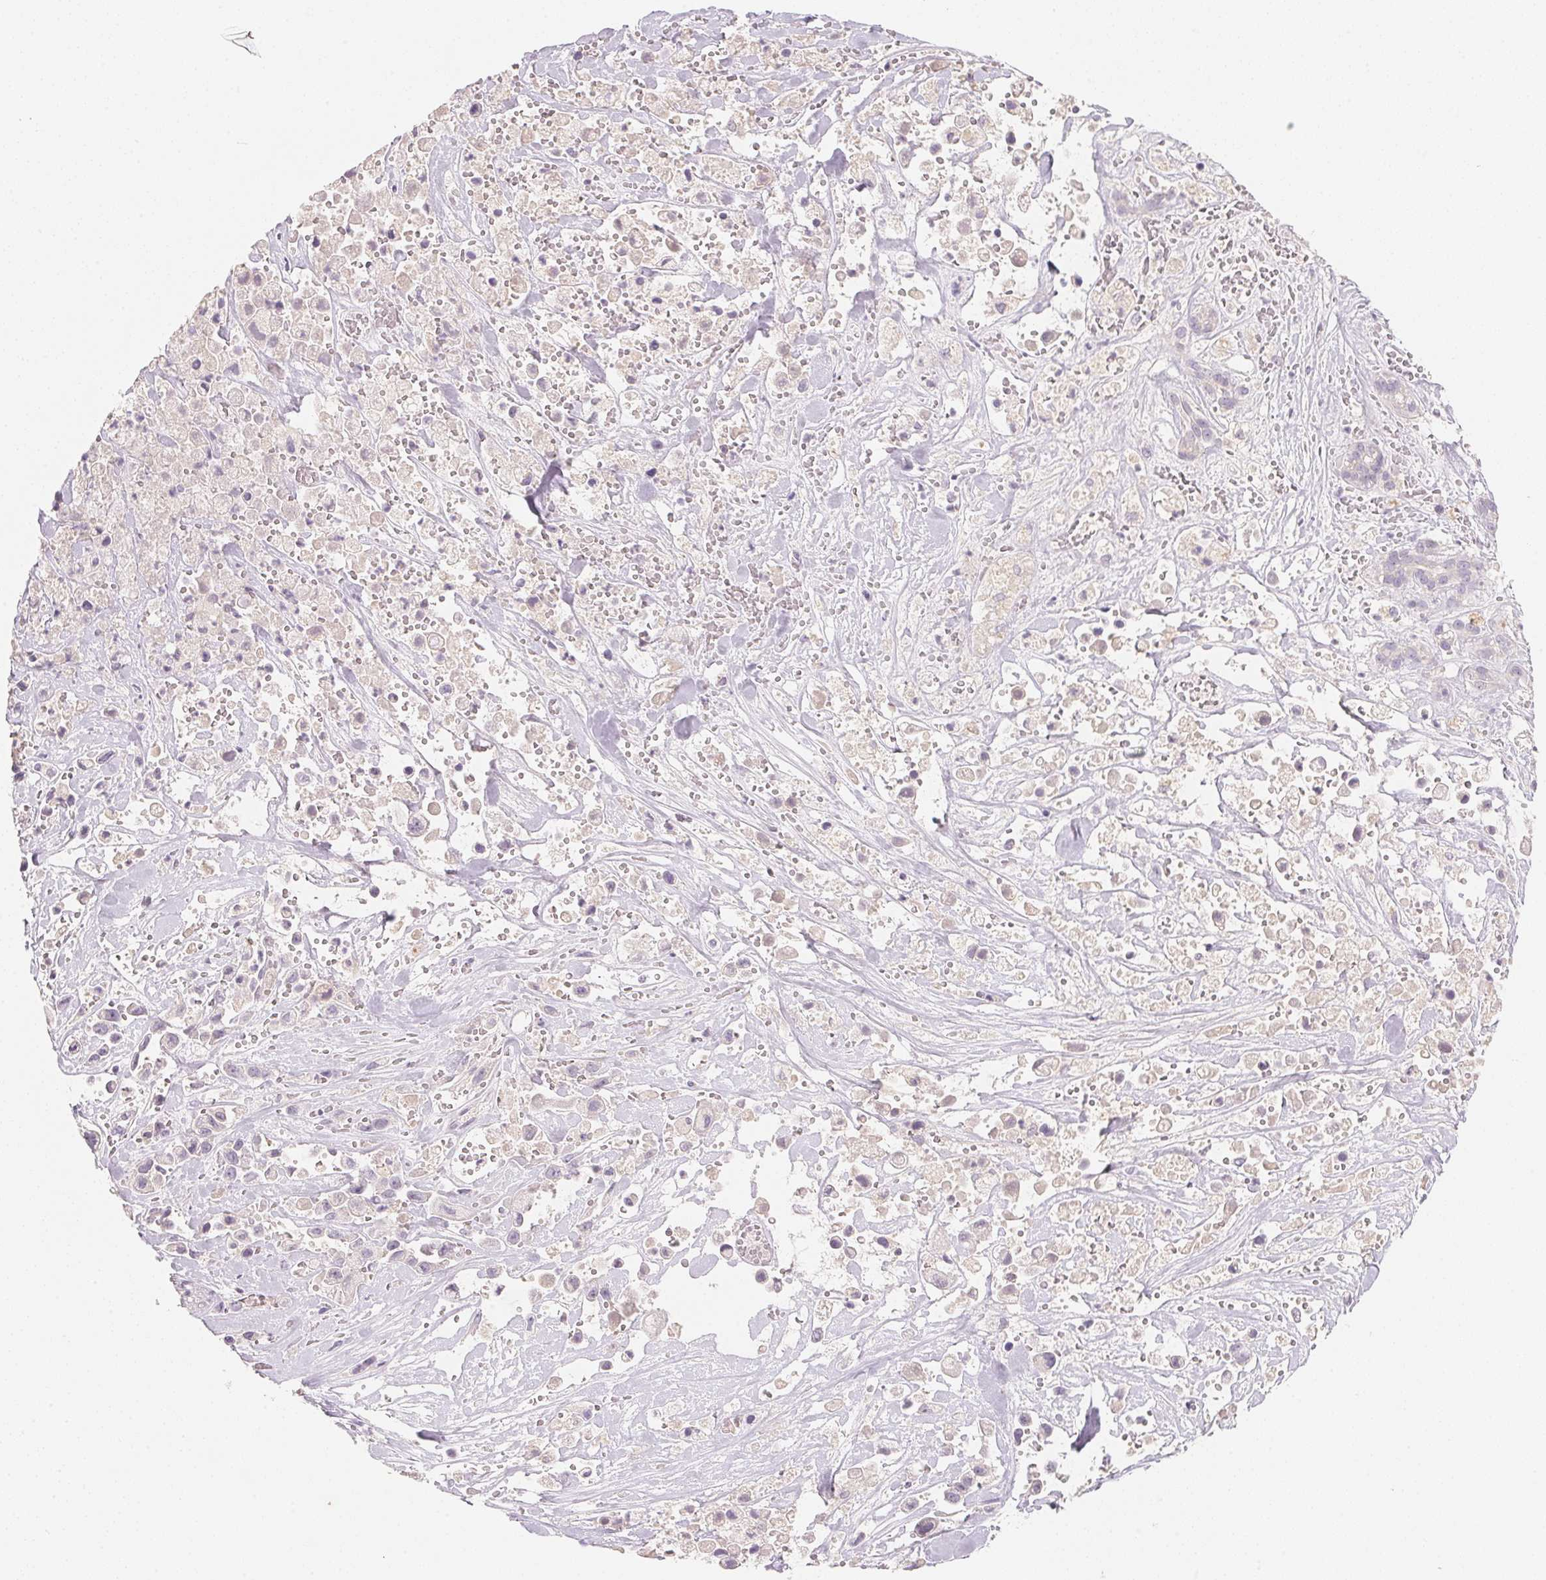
{"staining": {"intensity": "negative", "quantity": "none", "location": "none"}, "tissue": "pancreatic cancer", "cell_type": "Tumor cells", "image_type": "cancer", "snomed": [{"axis": "morphology", "description": "Adenocarcinoma, NOS"}, {"axis": "topography", "description": "Pancreas"}], "caption": "Tumor cells are negative for protein expression in human pancreatic cancer.", "gene": "MCOLN3", "patient": {"sex": "male", "age": 44}}